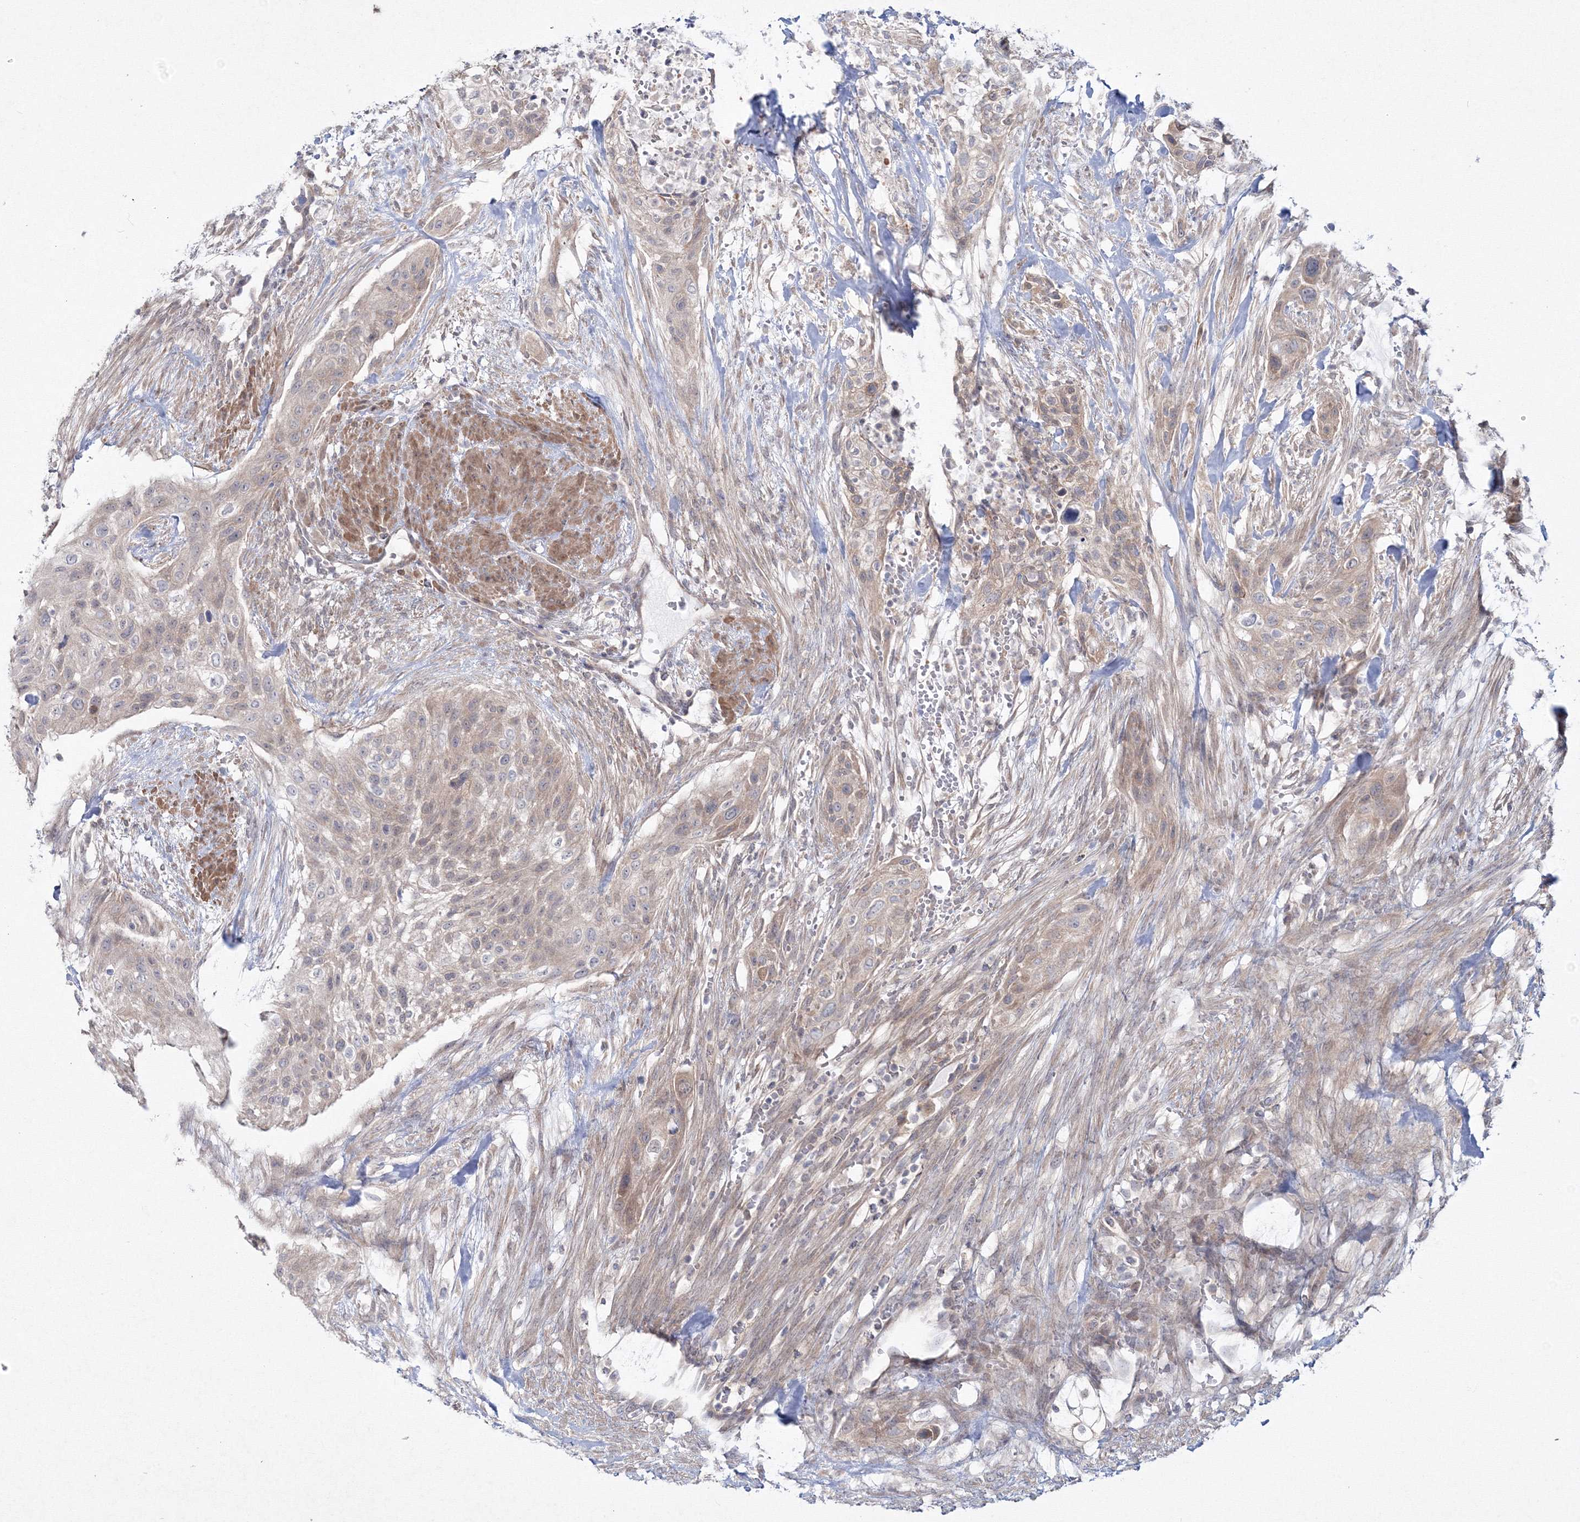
{"staining": {"intensity": "weak", "quantity": "<25%", "location": "cytoplasmic/membranous"}, "tissue": "urothelial cancer", "cell_type": "Tumor cells", "image_type": "cancer", "snomed": [{"axis": "morphology", "description": "Urothelial carcinoma, High grade"}, {"axis": "topography", "description": "Urinary bladder"}], "caption": "Histopathology image shows no protein expression in tumor cells of urothelial cancer tissue. (Immunohistochemistry, brightfield microscopy, high magnification).", "gene": "IPMK", "patient": {"sex": "male", "age": 35}}